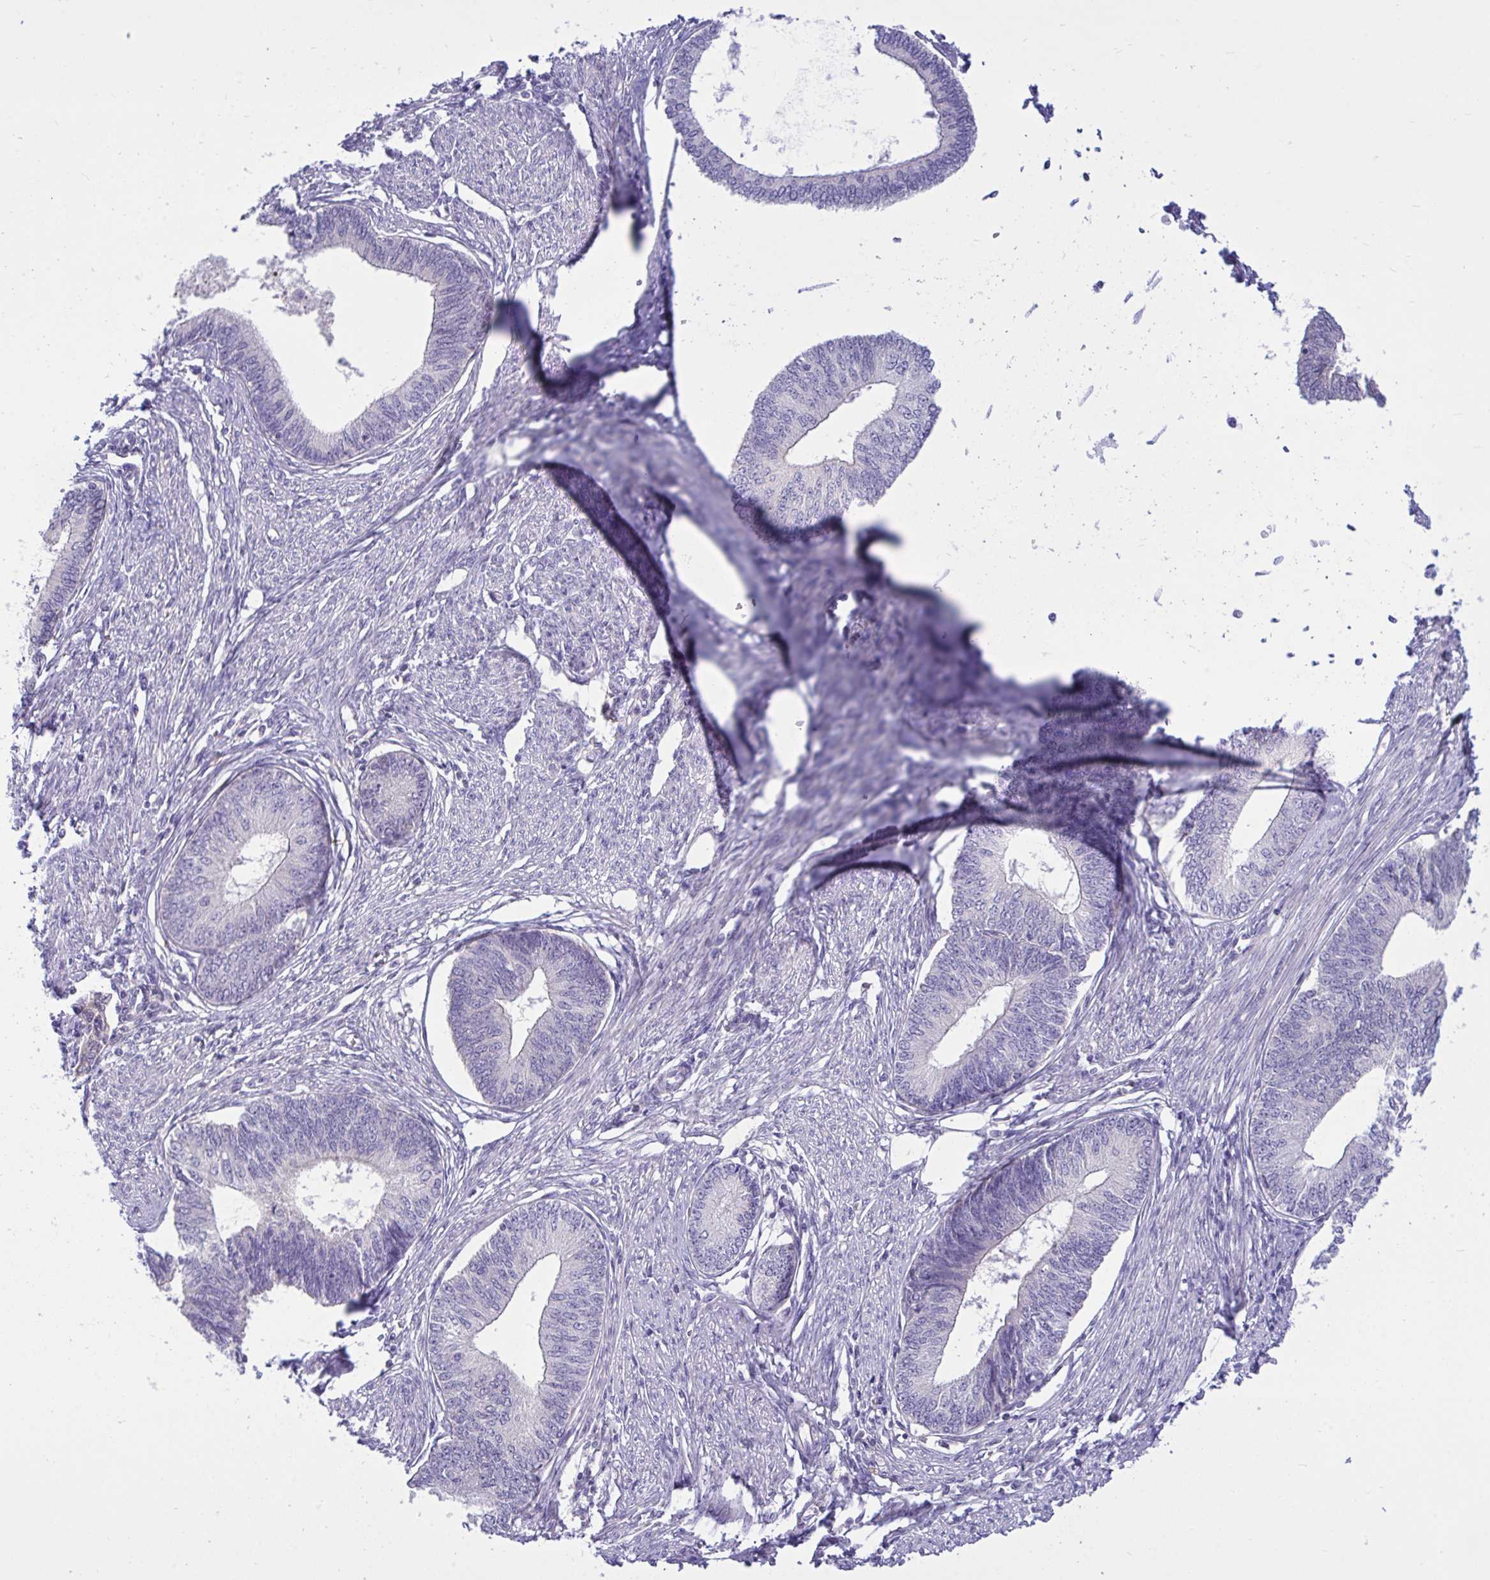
{"staining": {"intensity": "negative", "quantity": "none", "location": "none"}, "tissue": "endometrial cancer", "cell_type": "Tumor cells", "image_type": "cancer", "snomed": [{"axis": "morphology", "description": "Adenocarcinoma, NOS"}, {"axis": "topography", "description": "Endometrium"}], "caption": "Endometrial cancer was stained to show a protein in brown. There is no significant staining in tumor cells.", "gene": "WDR97", "patient": {"sex": "female", "age": 68}}